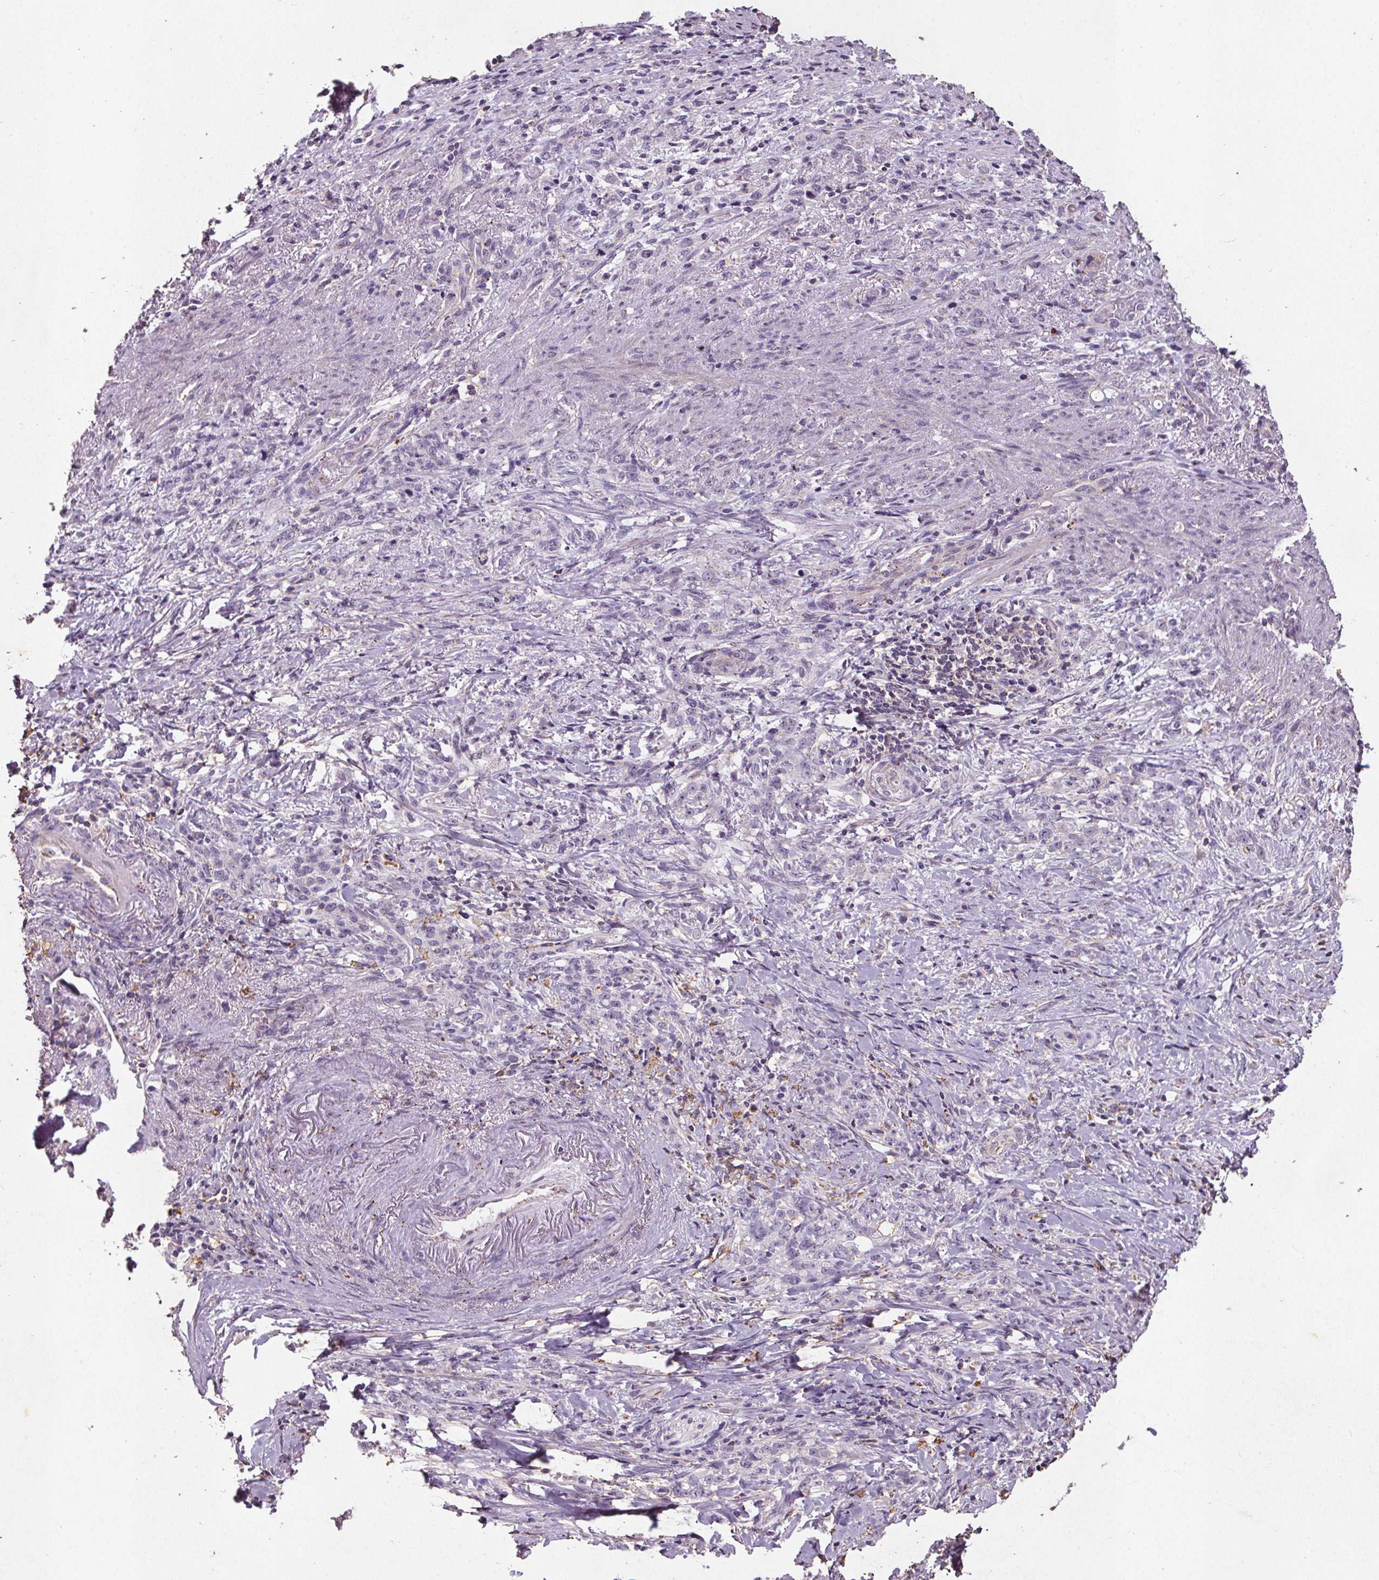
{"staining": {"intensity": "negative", "quantity": "none", "location": "none"}, "tissue": "stomach cancer", "cell_type": "Tumor cells", "image_type": "cancer", "snomed": [{"axis": "morphology", "description": "Adenocarcinoma, NOS"}, {"axis": "topography", "description": "Stomach, lower"}], "caption": "Stomach adenocarcinoma was stained to show a protein in brown. There is no significant staining in tumor cells.", "gene": "C19orf84", "patient": {"sex": "male", "age": 88}}